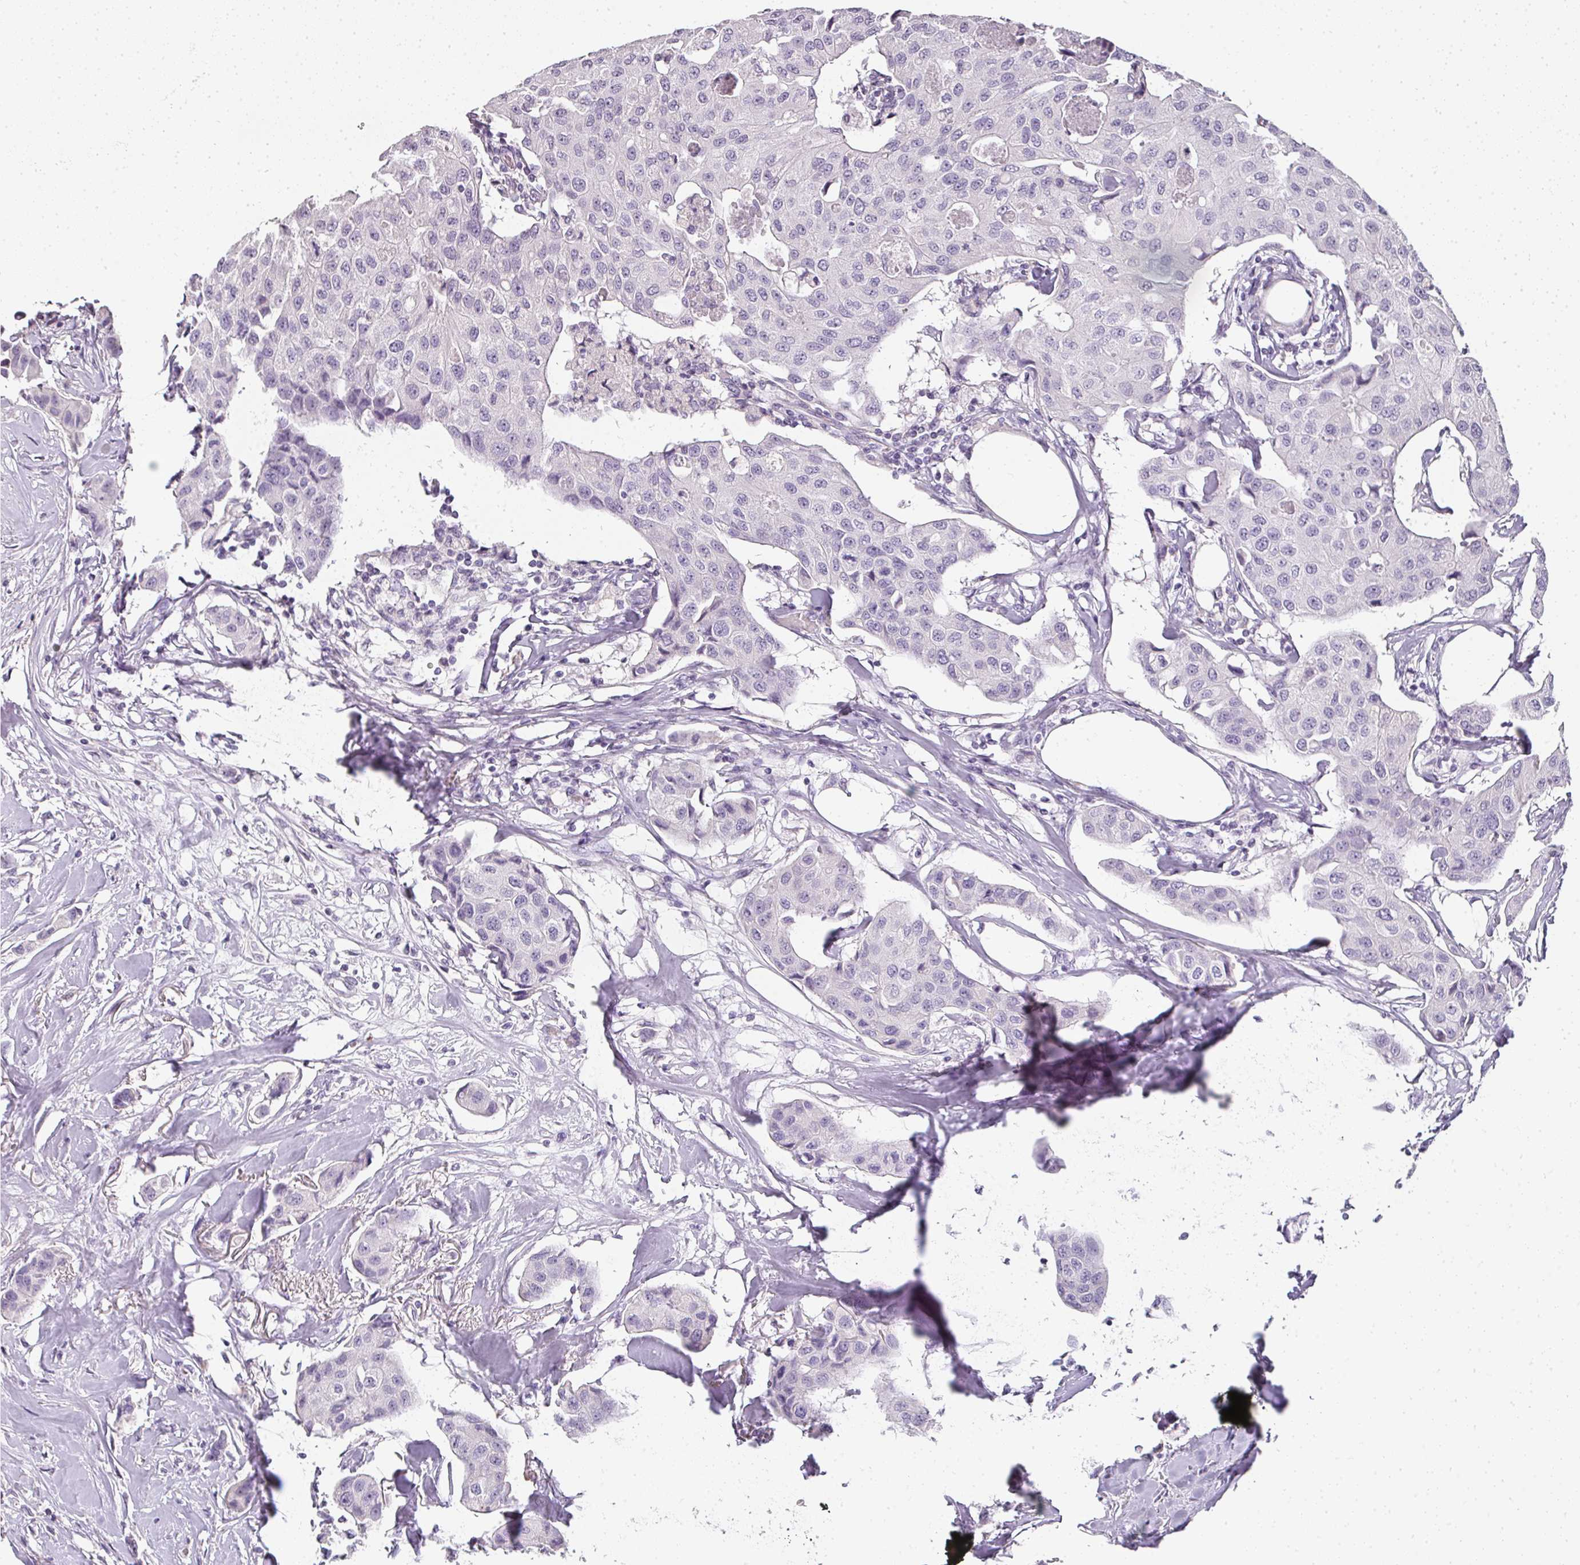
{"staining": {"intensity": "negative", "quantity": "none", "location": "none"}, "tissue": "breast cancer", "cell_type": "Tumor cells", "image_type": "cancer", "snomed": [{"axis": "morphology", "description": "Duct carcinoma"}, {"axis": "topography", "description": "Breast"}], "caption": "Tumor cells show no significant staining in breast cancer (infiltrating ductal carcinoma).", "gene": "CAMP", "patient": {"sex": "female", "age": 80}}